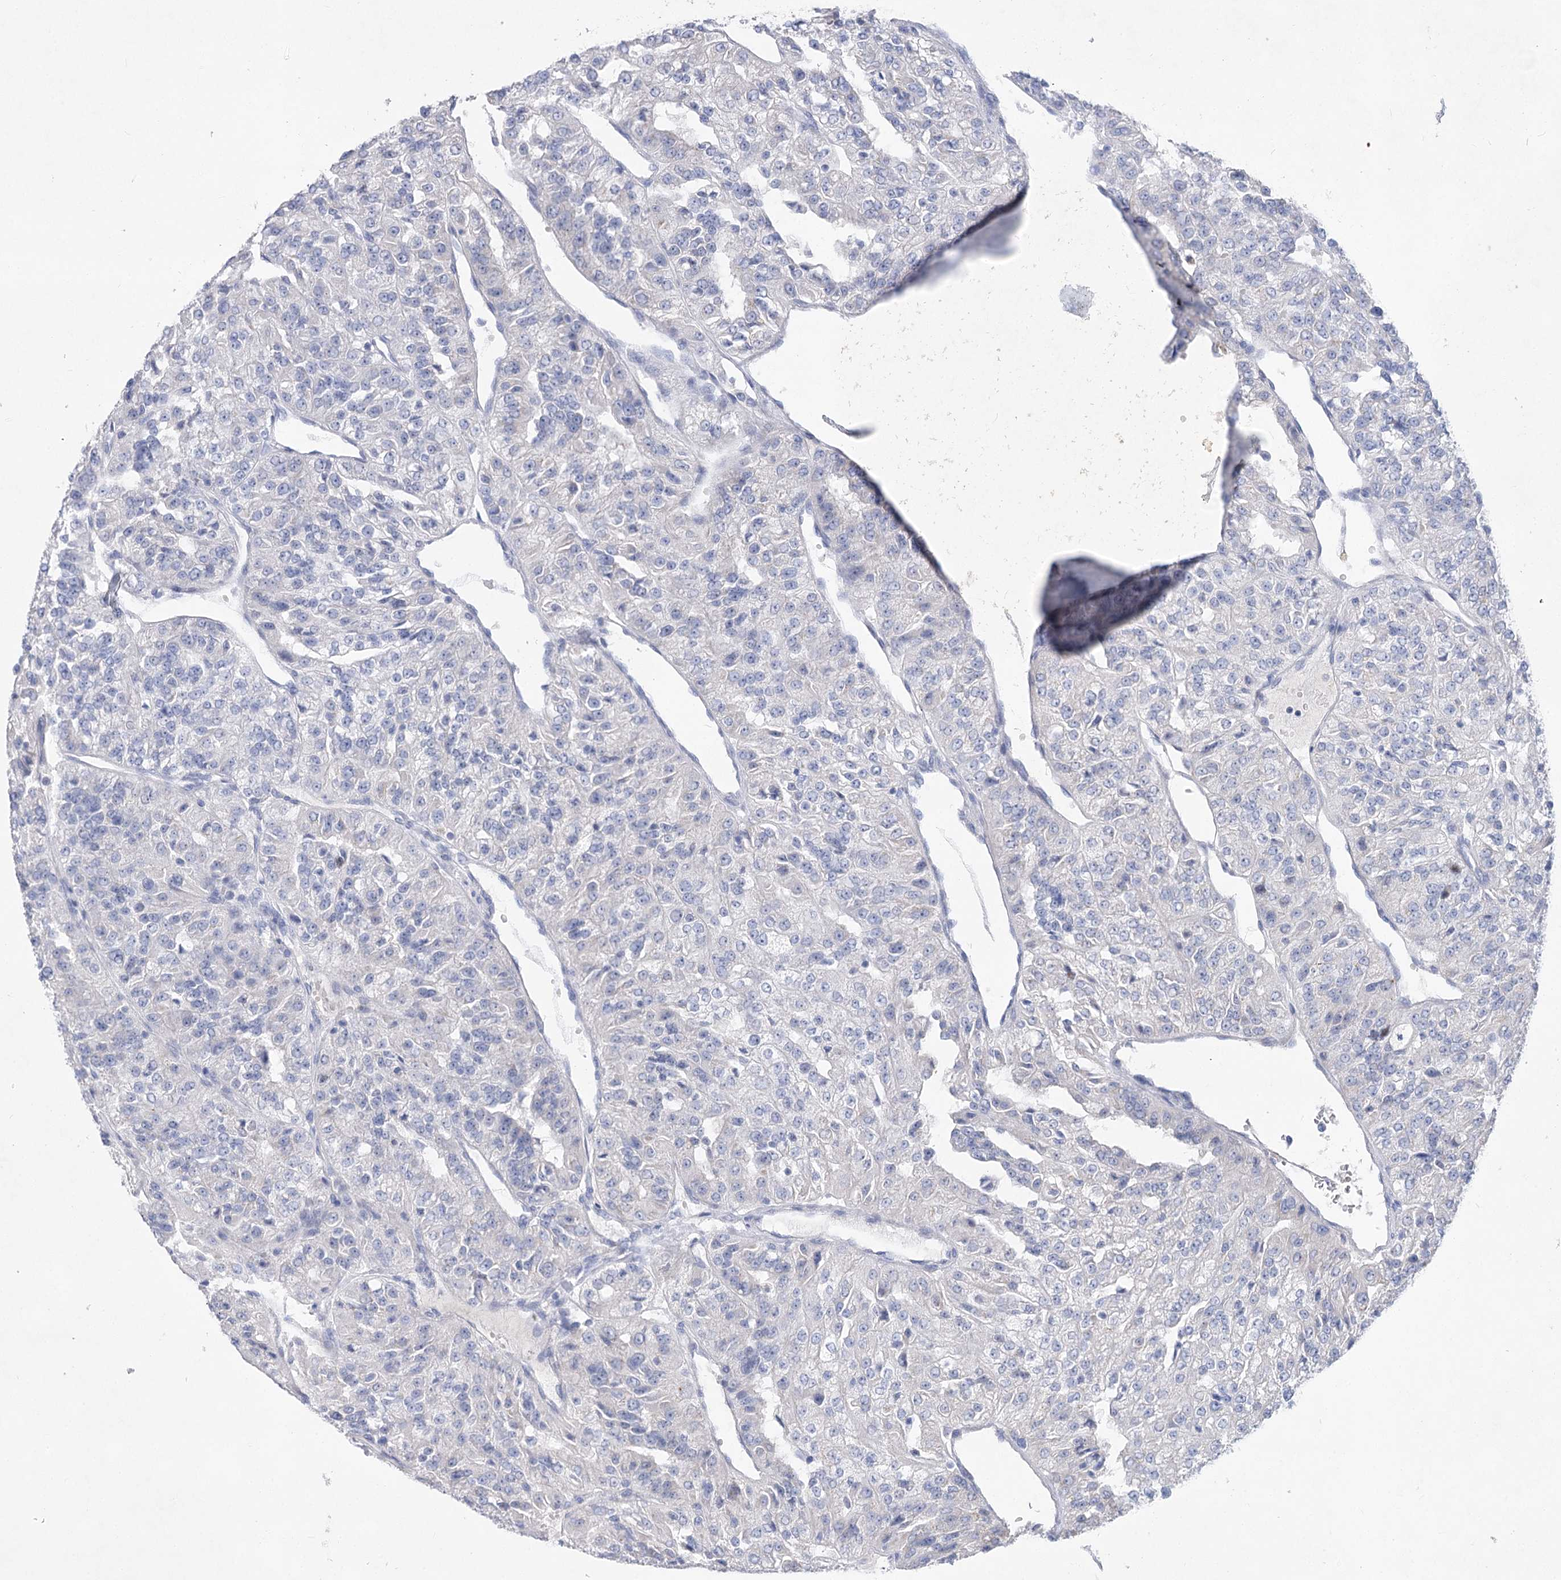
{"staining": {"intensity": "negative", "quantity": "none", "location": "none"}, "tissue": "renal cancer", "cell_type": "Tumor cells", "image_type": "cancer", "snomed": [{"axis": "morphology", "description": "Adenocarcinoma, NOS"}, {"axis": "topography", "description": "Kidney"}], "caption": "DAB immunohistochemical staining of human renal cancer (adenocarcinoma) reveals no significant positivity in tumor cells.", "gene": "WDR74", "patient": {"sex": "female", "age": 63}}